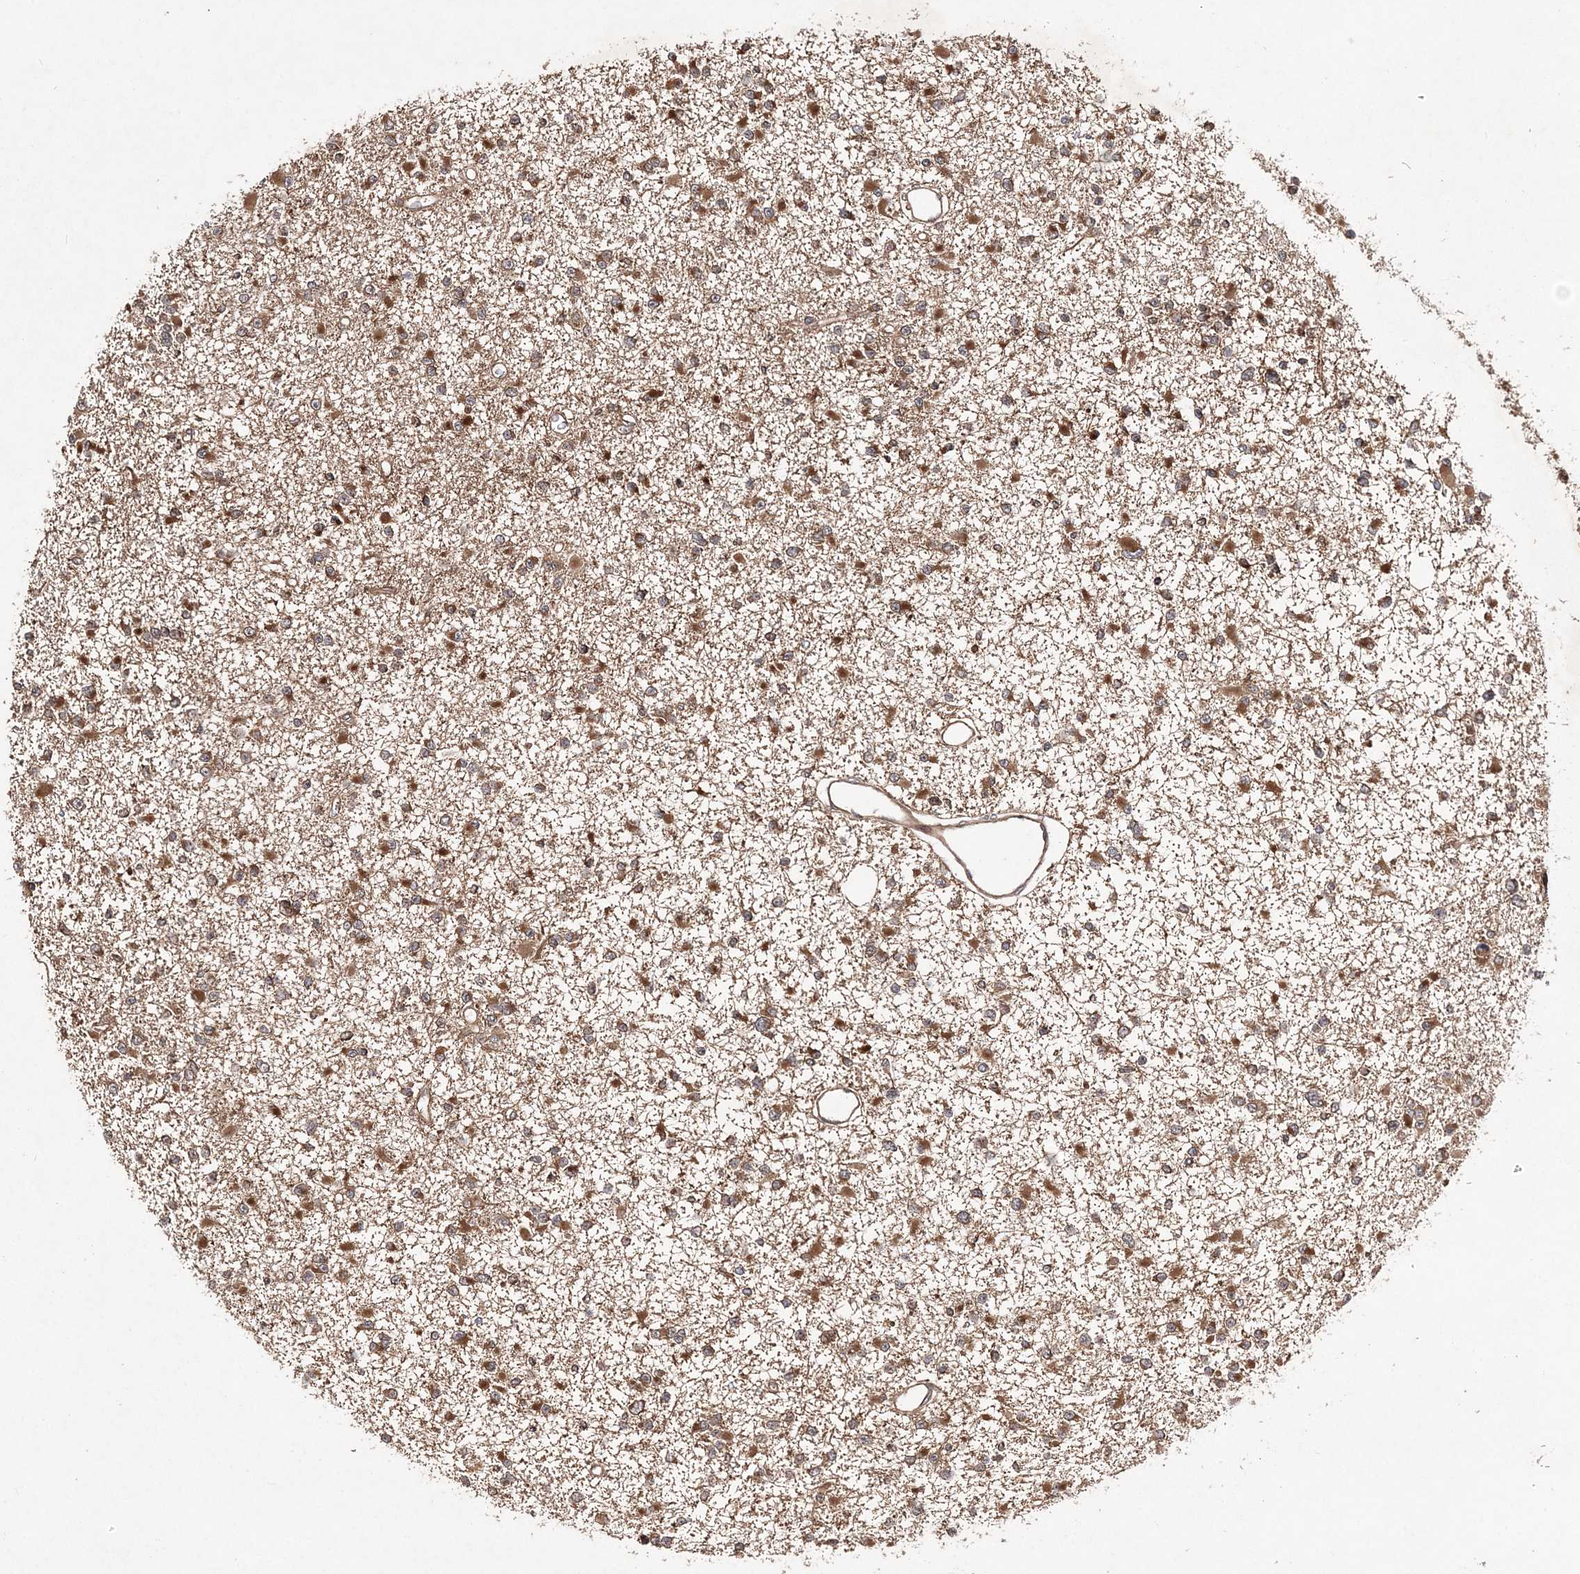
{"staining": {"intensity": "moderate", "quantity": ">75%", "location": "cytoplasmic/membranous"}, "tissue": "glioma", "cell_type": "Tumor cells", "image_type": "cancer", "snomed": [{"axis": "morphology", "description": "Glioma, malignant, Low grade"}, {"axis": "topography", "description": "Brain"}], "caption": "A micrograph showing moderate cytoplasmic/membranous expression in about >75% of tumor cells in glioma, as visualized by brown immunohistochemical staining.", "gene": "TMEM9B", "patient": {"sex": "female", "age": 22}}